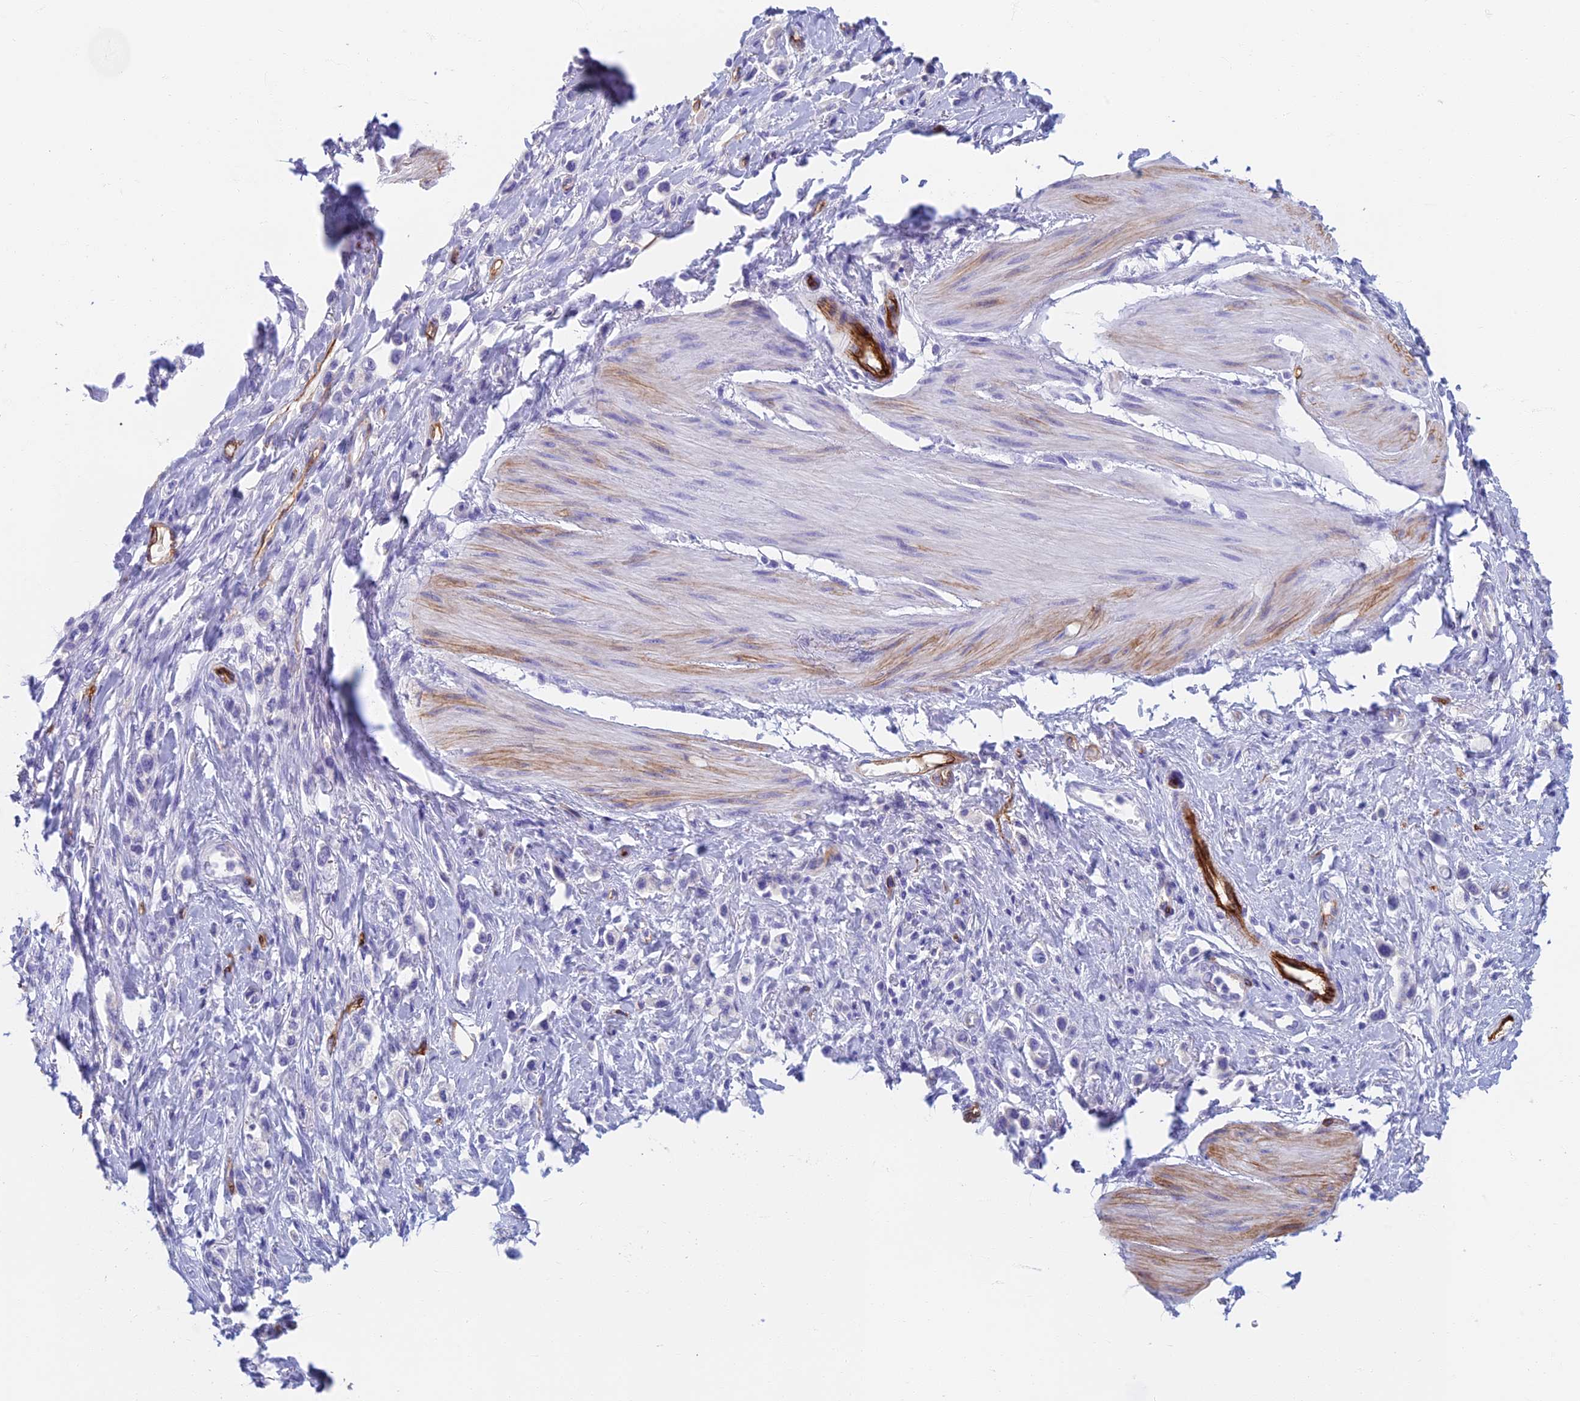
{"staining": {"intensity": "negative", "quantity": "none", "location": "none"}, "tissue": "stomach cancer", "cell_type": "Tumor cells", "image_type": "cancer", "snomed": [{"axis": "morphology", "description": "Adenocarcinoma, NOS"}, {"axis": "topography", "description": "Stomach"}], "caption": "This image is of stomach cancer (adenocarcinoma) stained with immunohistochemistry to label a protein in brown with the nuclei are counter-stained blue. There is no expression in tumor cells. Brightfield microscopy of immunohistochemistry stained with DAB (brown) and hematoxylin (blue), captured at high magnification.", "gene": "ETFRF1", "patient": {"sex": "female", "age": 65}}